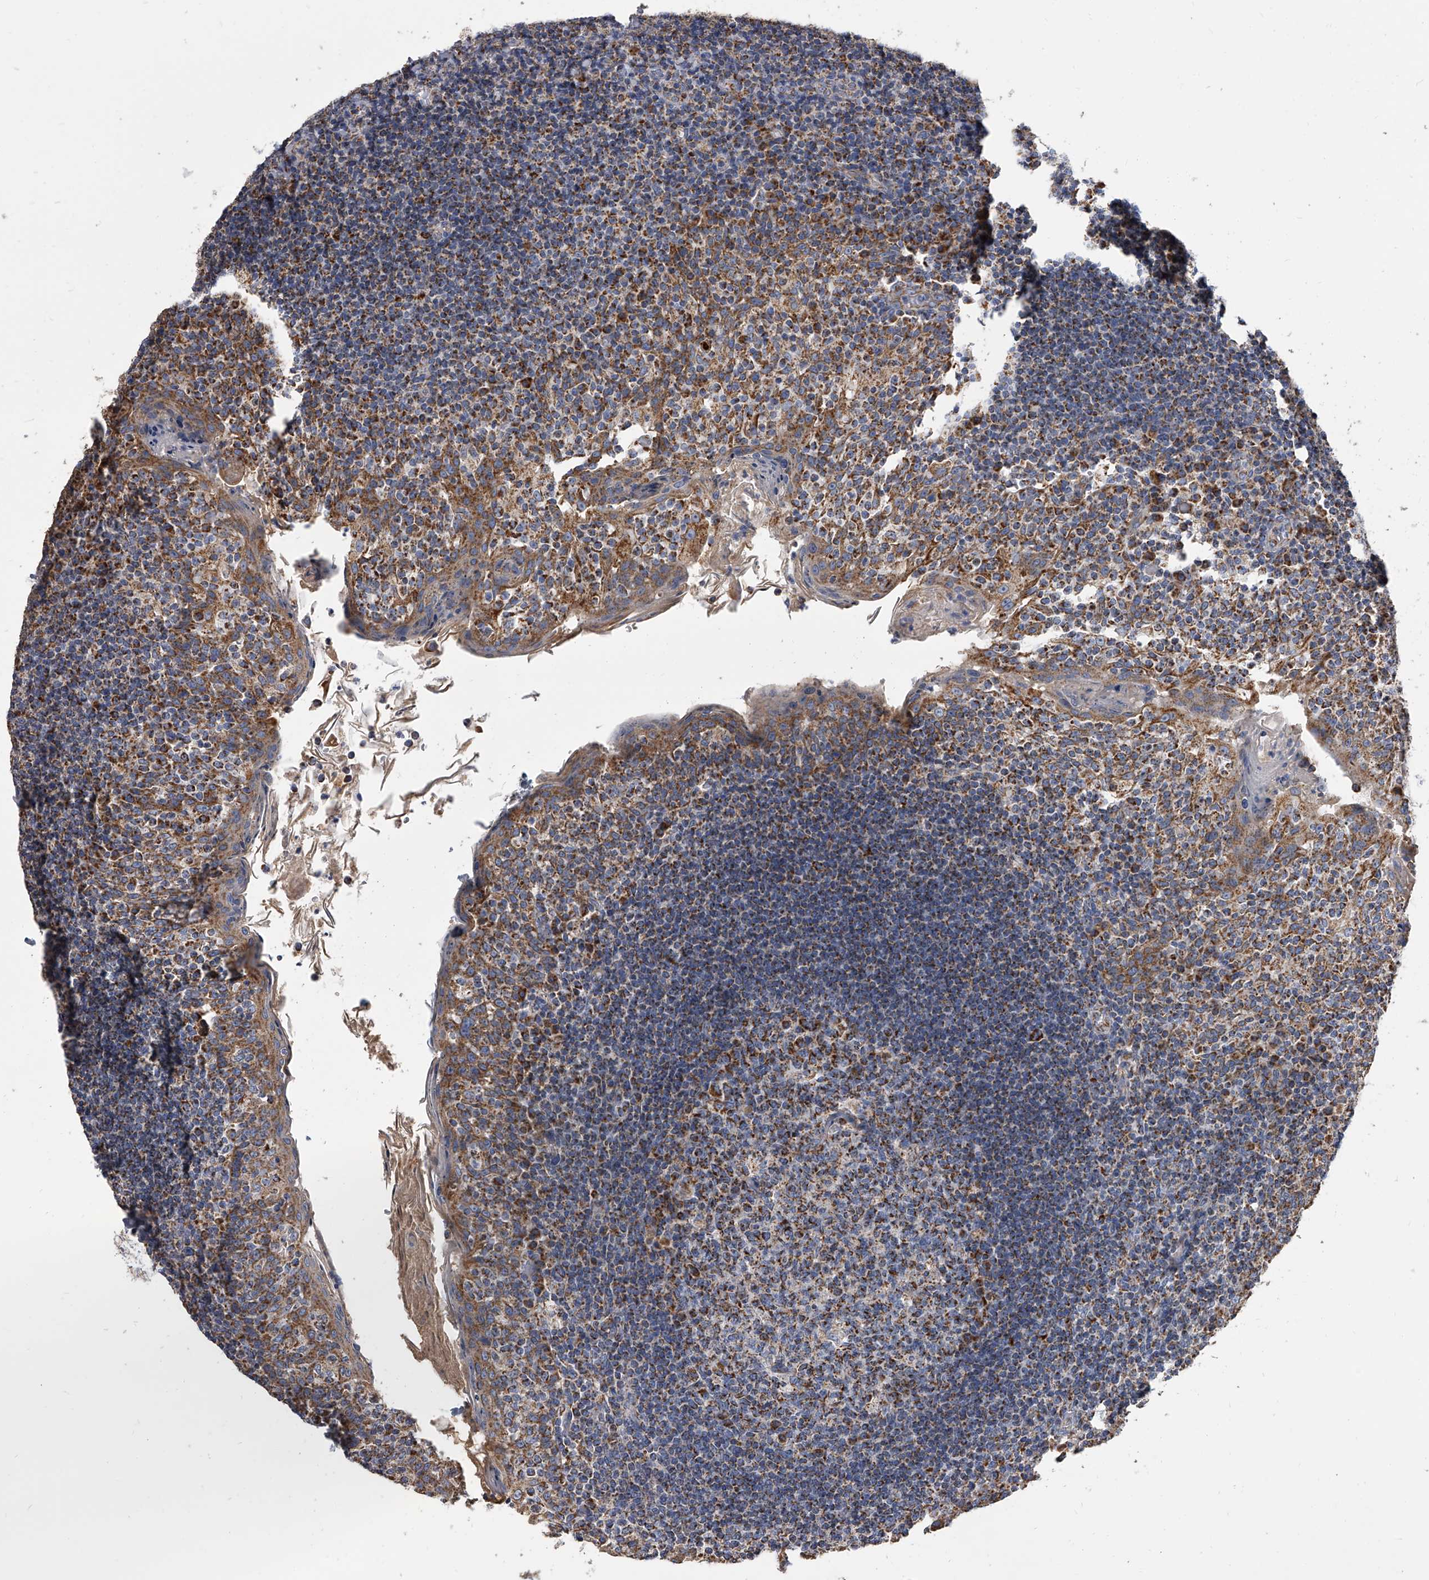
{"staining": {"intensity": "strong", "quantity": "25%-75%", "location": "cytoplasmic/membranous"}, "tissue": "tonsil", "cell_type": "Germinal center cells", "image_type": "normal", "snomed": [{"axis": "morphology", "description": "Normal tissue, NOS"}, {"axis": "topography", "description": "Tonsil"}], "caption": "Protein positivity by immunohistochemistry (IHC) shows strong cytoplasmic/membranous positivity in about 25%-75% of germinal center cells in benign tonsil. Nuclei are stained in blue.", "gene": "MRPL28", "patient": {"sex": "female", "age": 19}}